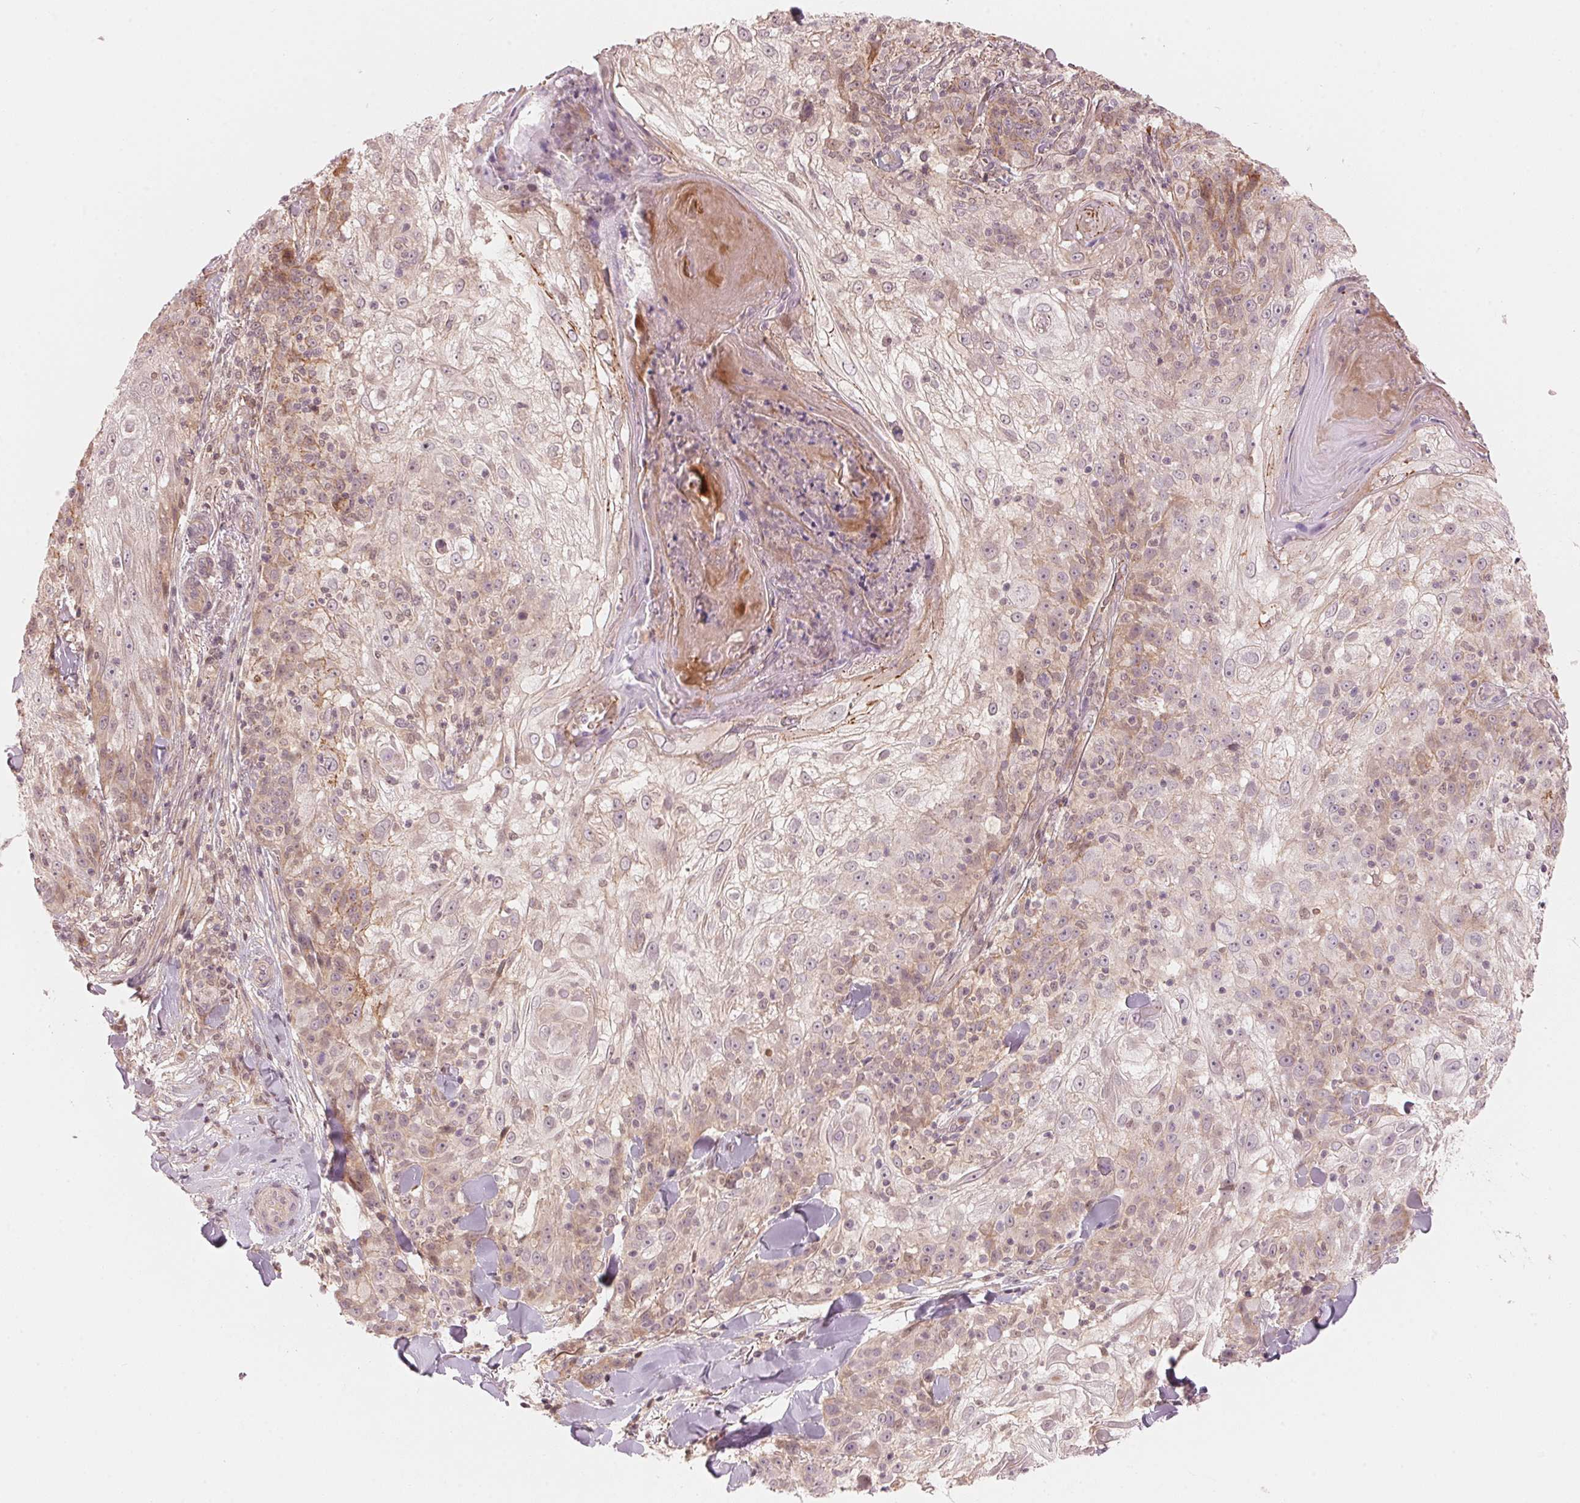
{"staining": {"intensity": "weak", "quantity": "25%-75%", "location": "cytoplasmic/membranous"}, "tissue": "skin cancer", "cell_type": "Tumor cells", "image_type": "cancer", "snomed": [{"axis": "morphology", "description": "Normal tissue, NOS"}, {"axis": "morphology", "description": "Squamous cell carcinoma, NOS"}, {"axis": "topography", "description": "Skin"}], "caption": "Protein staining of squamous cell carcinoma (skin) tissue shows weak cytoplasmic/membranous expression in about 25%-75% of tumor cells.", "gene": "PRKN", "patient": {"sex": "female", "age": 83}}